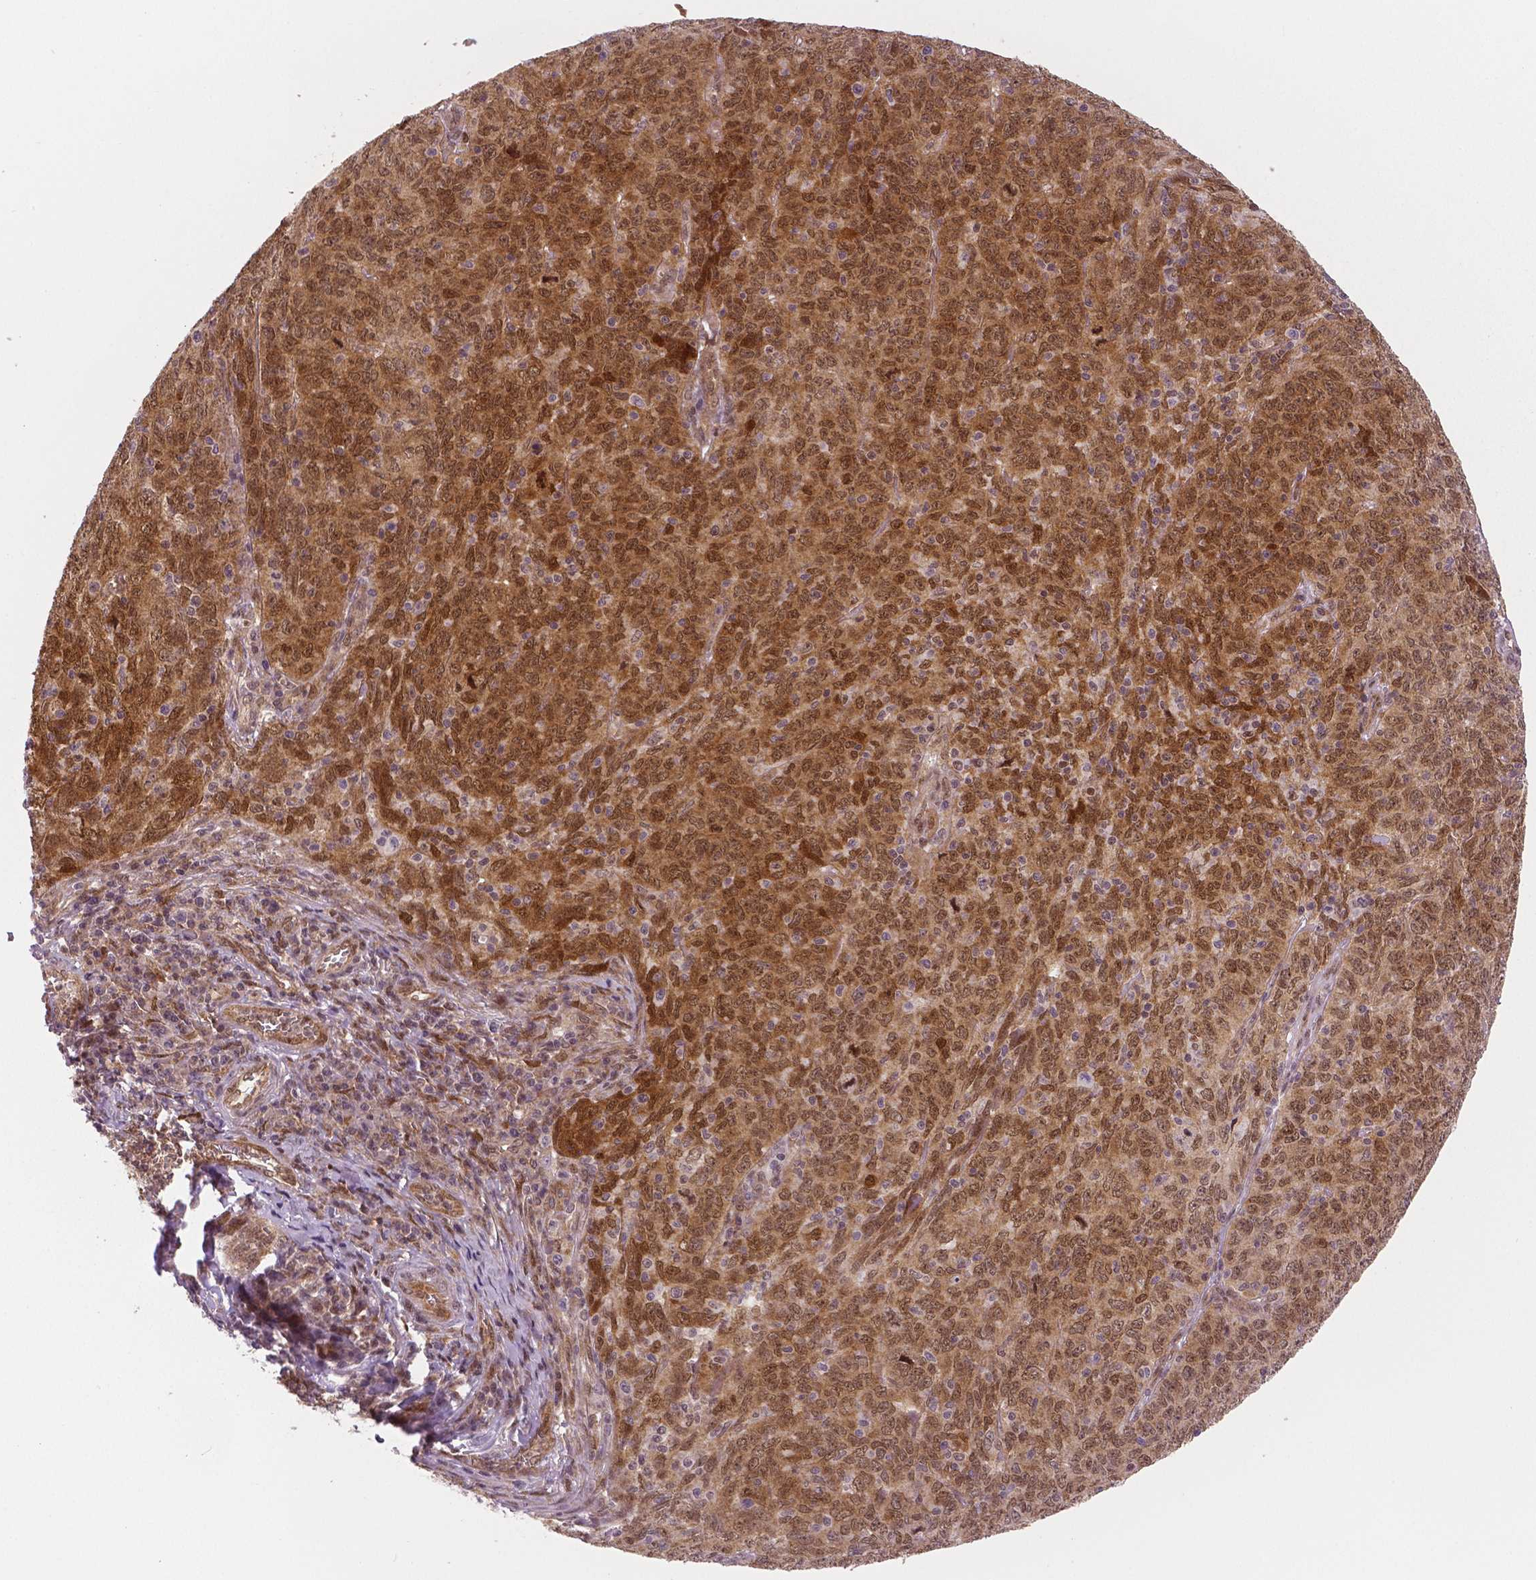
{"staining": {"intensity": "moderate", "quantity": ">75%", "location": "cytoplasmic/membranous,nuclear"}, "tissue": "skin cancer", "cell_type": "Tumor cells", "image_type": "cancer", "snomed": [{"axis": "morphology", "description": "Squamous cell carcinoma, NOS"}, {"axis": "topography", "description": "Skin"}, {"axis": "topography", "description": "Anal"}], "caption": "Skin squamous cell carcinoma tissue shows moderate cytoplasmic/membranous and nuclear expression in approximately >75% of tumor cells, visualized by immunohistochemistry.", "gene": "STAT3", "patient": {"sex": "female", "age": 51}}